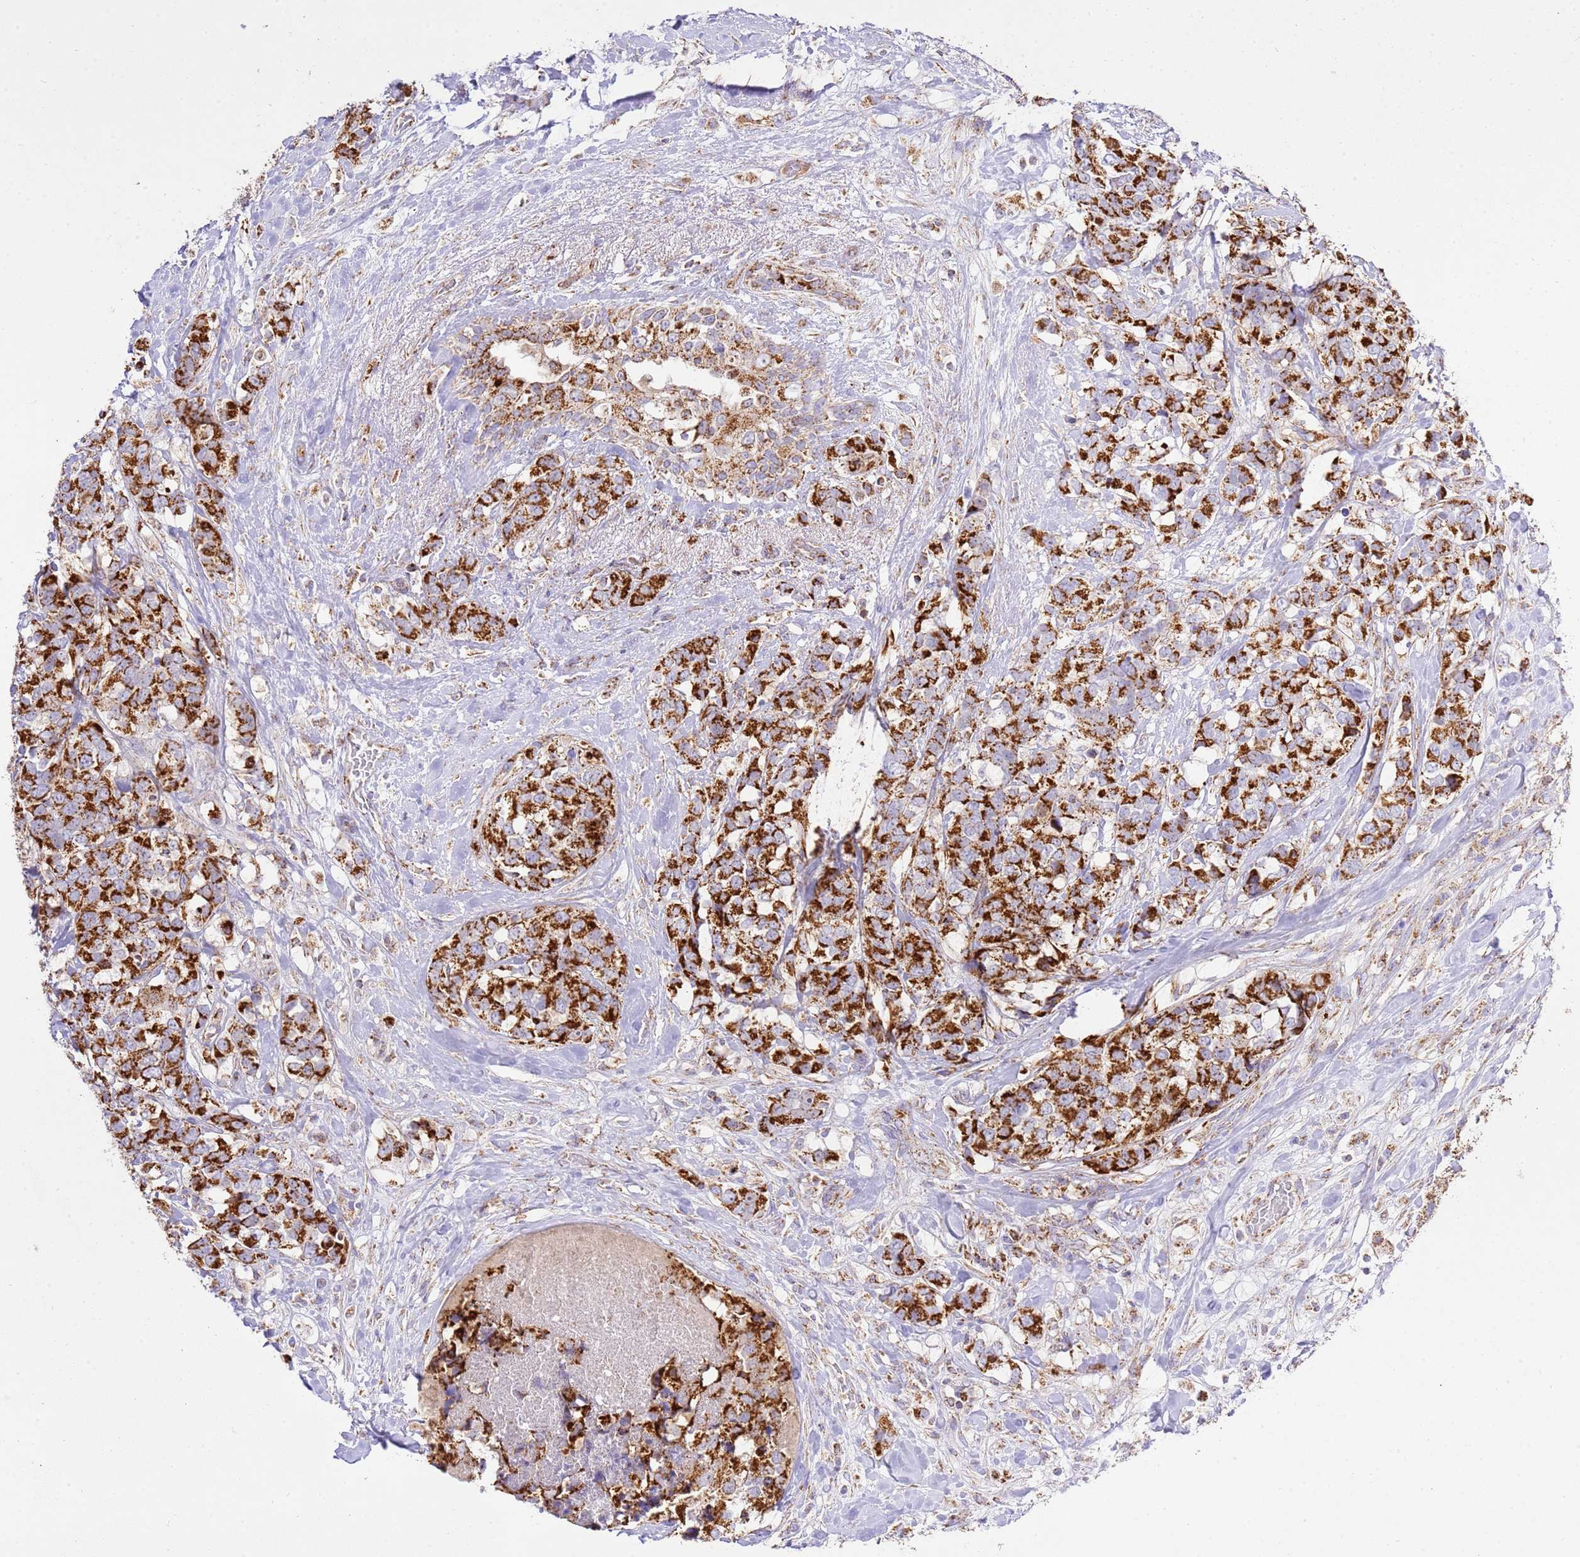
{"staining": {"intensity": "strong", "quantity": ">75%", "location": "cytoplasmic/membranous"}, "tissue": "breast cancer", "cell_type": "Tumor cells", "image_type": "cancer", "snomed": [{"axis": "morphology", "description": "Lobular carcinoma"}, {"axis": "topography", "description": "Breast"}], "caption": "Strong cytoplasmic/membranous protein positivity is appreciated in approximately >75% of tumor cells in breast lobular carcinoma.", "gene": "ZBTB39", "patient": {"sex": "female", "age": 59}}